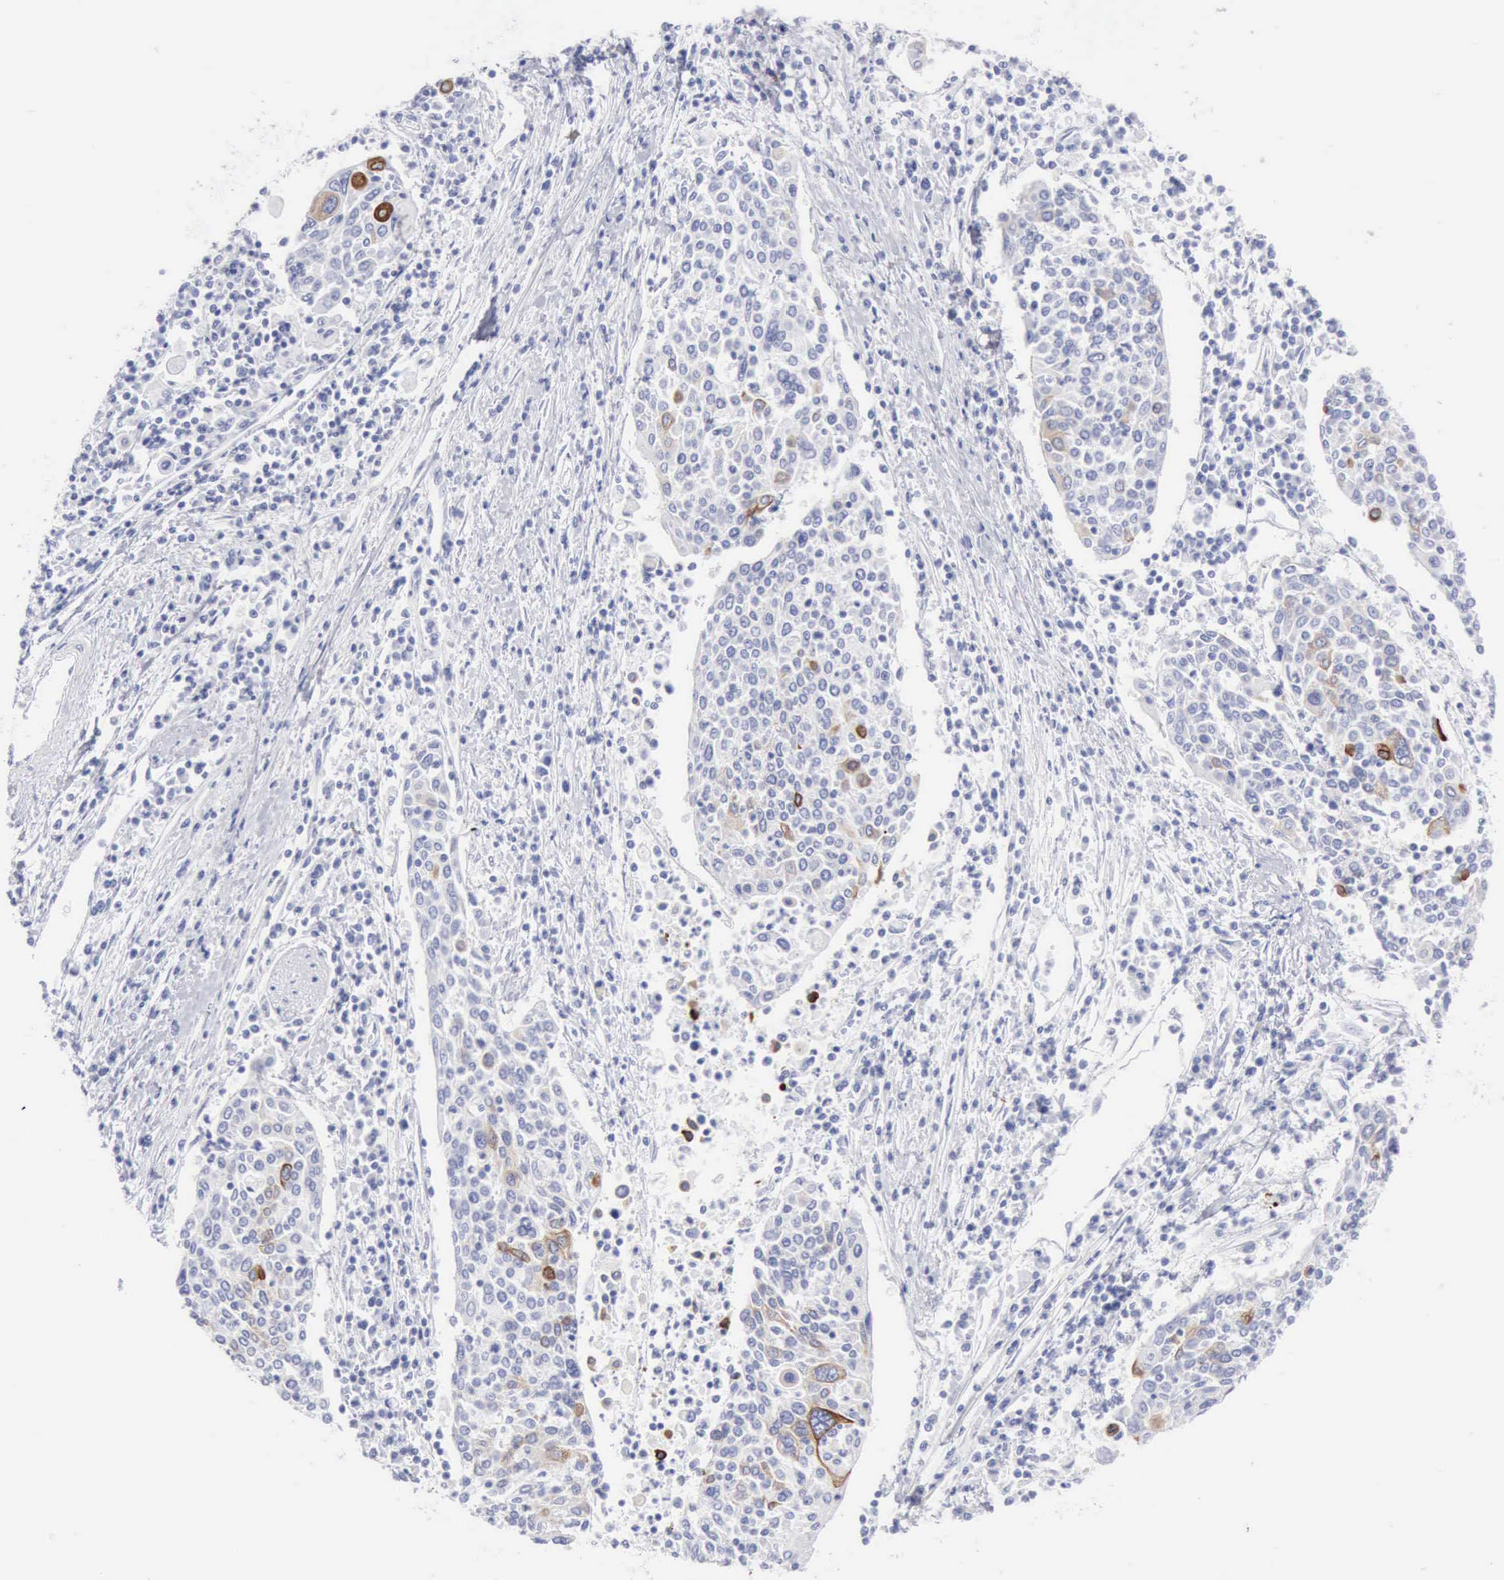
{"staining": {"intensity": "negative", "quantity": "none", "location": "none"}, "tissue": "cervical cancer", "cell_type": "Tumor cells", "image_type": "cancer", "snomed": [{"axis": "morphology", "description": "Squamous cell carcinoma, NOS"}, {"axis": "topography", "description": "Cervix"}], "caption": "The image reveals no significant positivity in tumor cells of cervical cancer. Brightfield microscopy of immunohistochemistry (IHC) stained with DAB (brown) and hematoxylin (blue), captured at high magnification.", "gene": "KRT10", "patient": {"sex": "female", "age": 40}}